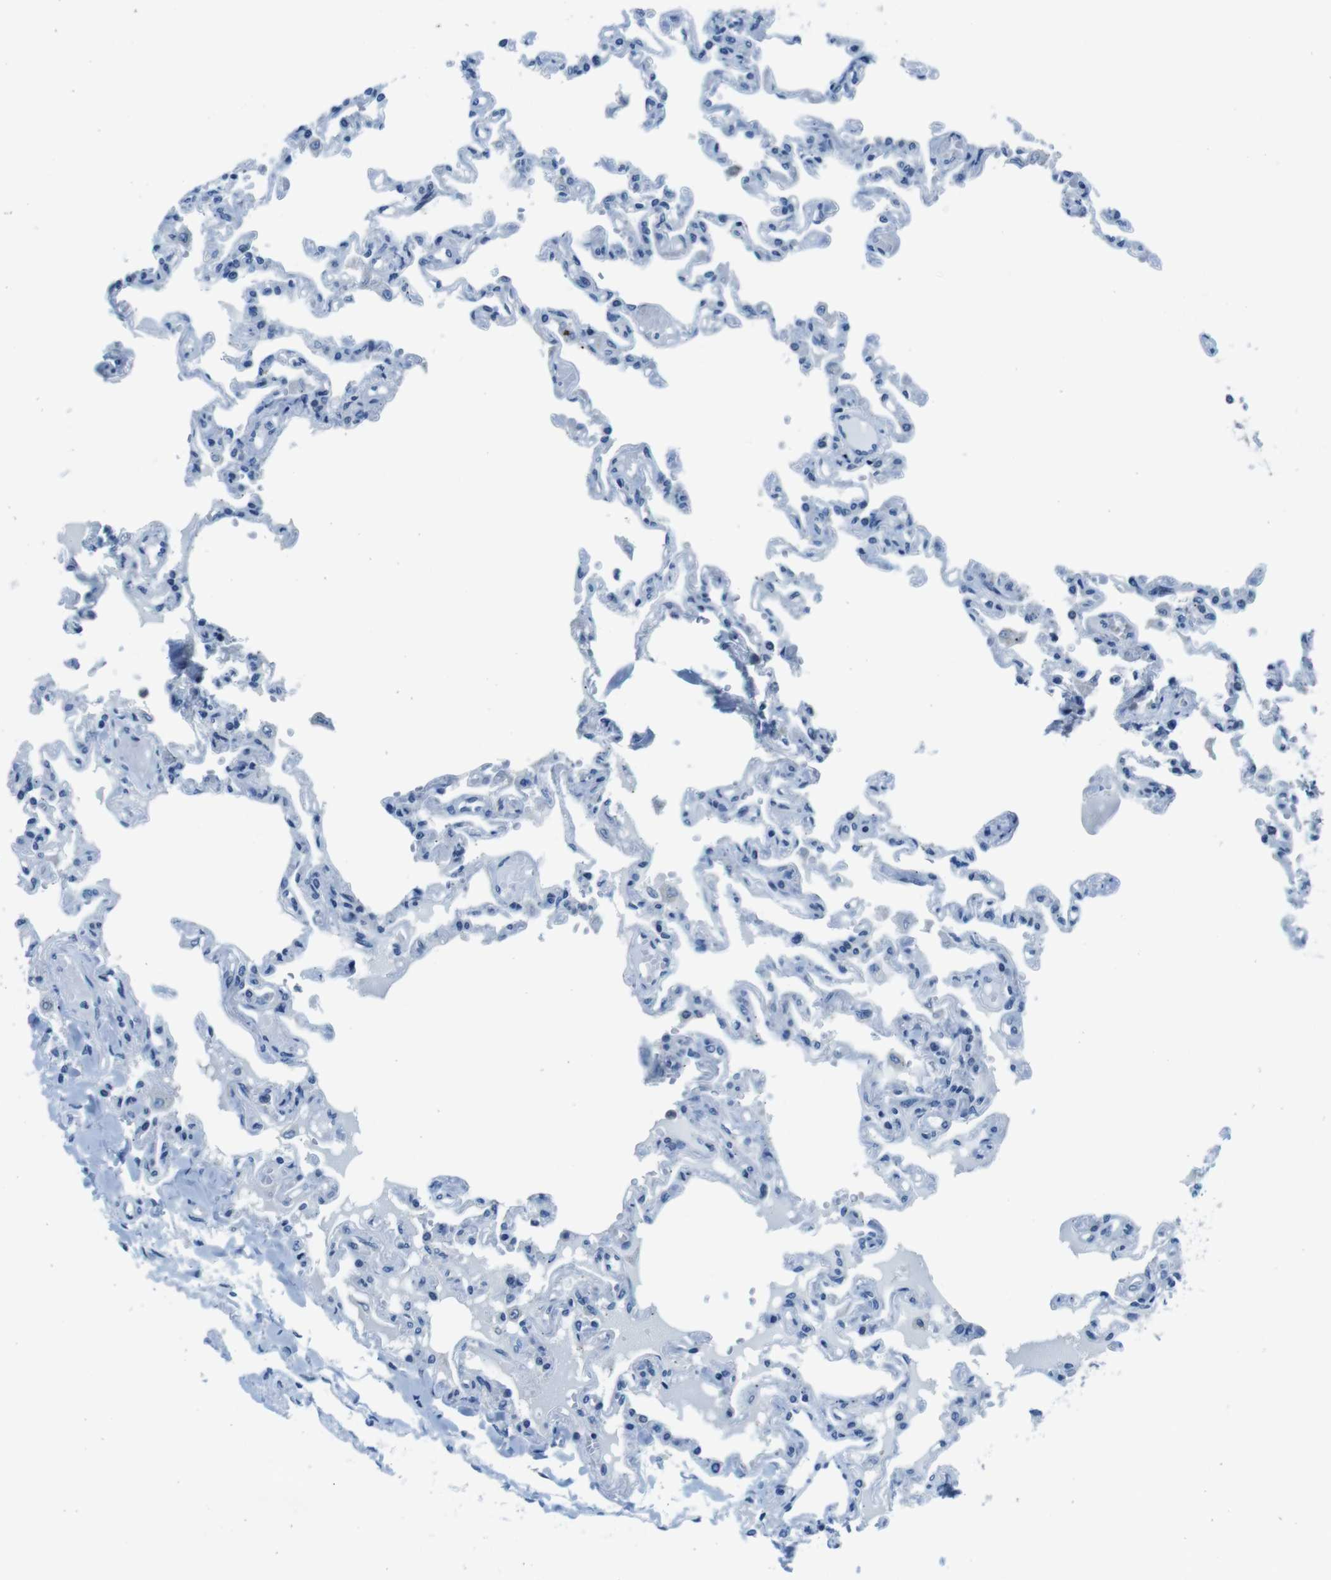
{"staining": {"intensity": "negative", "quantity": "none", "location": "none"}, "tissue": "lung", "cell_type": "Alveolar cells", "image_type": "normal", "snomed": [{"axis": "morphology", "description": "Normal tissue, NOS"}, {"axis": "topography", "description": "Lung"}], "caption": "Lung was stained to show a protein in brown. There is no significant staining in alveolar cells. (IHC, brightfield microscopy, high magnification).", "gene": "EIF2B5", "patient": {"sex": "male", "age": 21}}